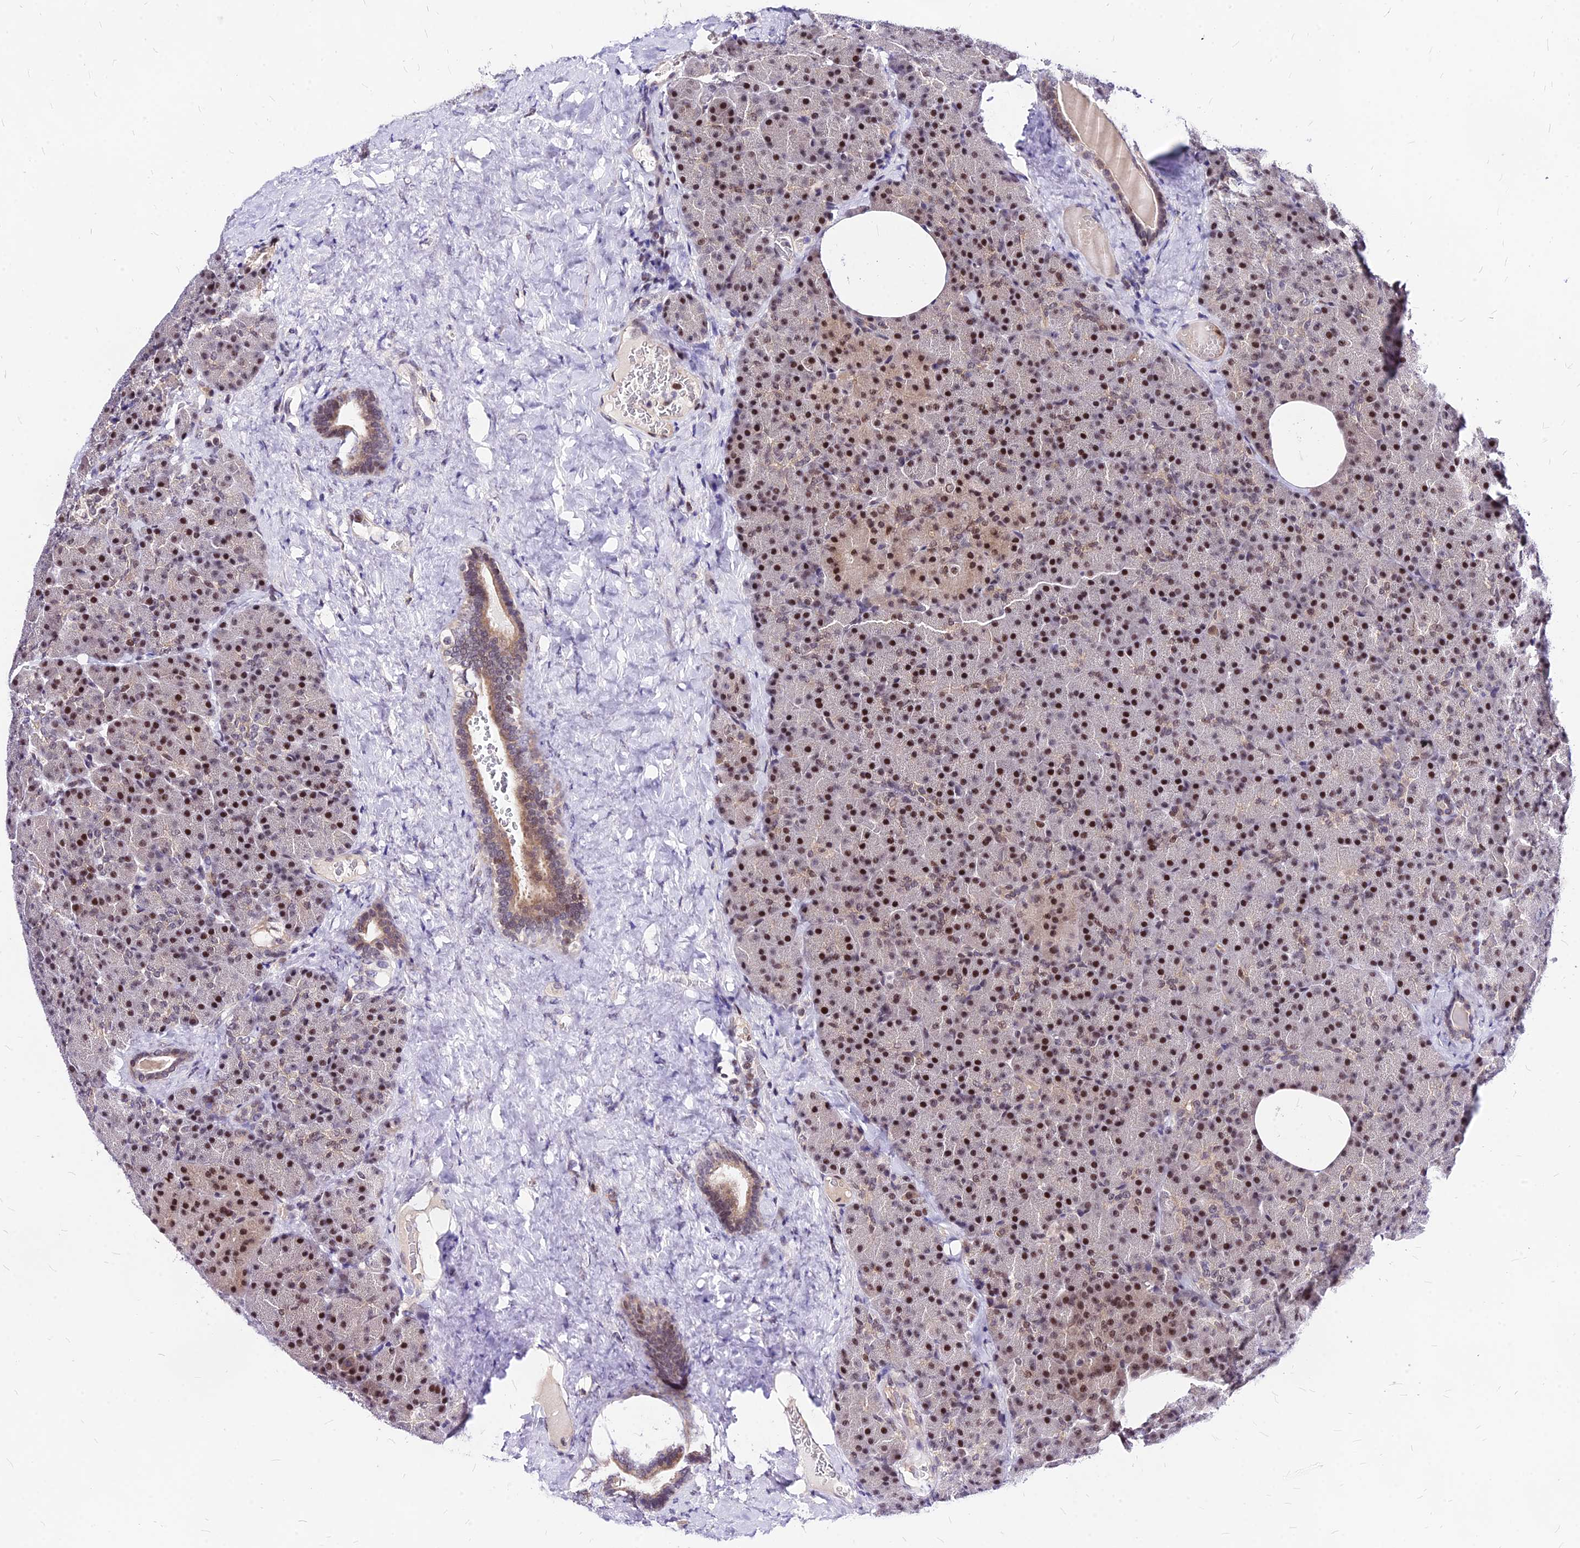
{"staining": {"intensity": "moderate", "quantity": ">75%", "location": "cytoplasmic/membranous,nuclear"}, "tissue": "pancreas", "cell_type": "Exocrine glandular cells", "image_type": "normal", "snomed": [{"axis": "morphology", "description": "Normal tissue, NOS"}, {"axis": "morphology", "description": "Carcinoid, malignant, NOS"}, {"axis": "topography", "description": "Pancreas"}], "caption": "Protein expression analysis of normal pancreas reveals moderate cytoplasmic/membranous,nuclear expression in approximately >75% of exocrine glandular cells.", "gene": "DDX55", "patient": {"sex": "female", "age": 35}}